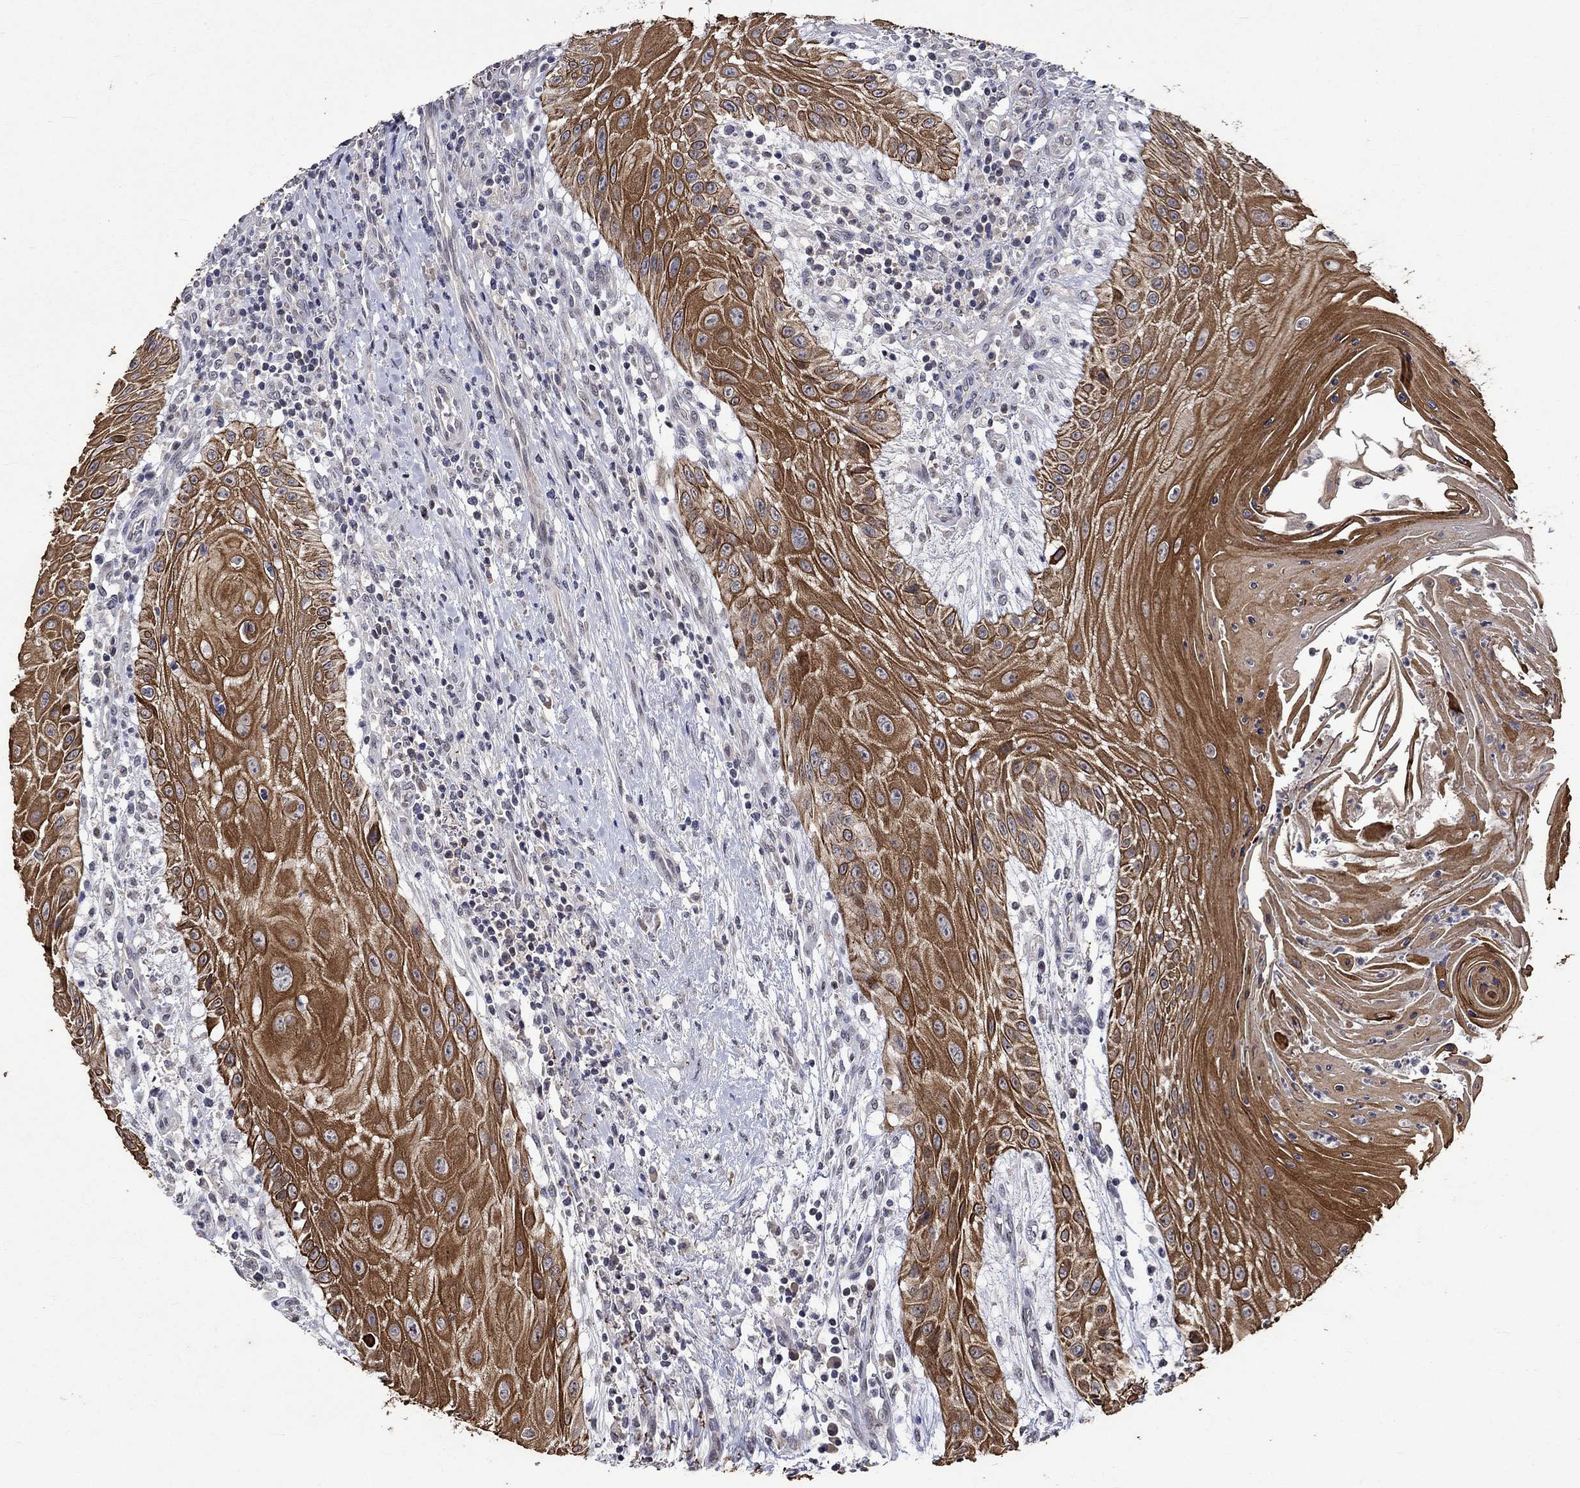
{"staining": {"intensity": "strong", "quantity": ">75%", "location": "cytoplasmic/membranous"}, "tissue": "head and neck cancer", "cell_type": "Tumor cells", "image_type": "cancer", "snomed": [{"axis": "morphology", "description": "Squamous cell carcinoma, NOS"}, {"axis": "topography", "description": "Oral tissue"}, {"axis": "topography", "description": "Head-Neck"}], "caption": "High-magnification brightfield microscopy of head and neck cancer (squamous cell carcinoma) stained with DAB (3,3'-diaminobenzidine) (brown) and counterstained with hematoxylin (blue). tumor cells exhibit strong cytoplasmic/membranous staining is identified in about>75% of cells.", "gene": "DDX3Y", "patient": {"sex": "male", "age": 58}}